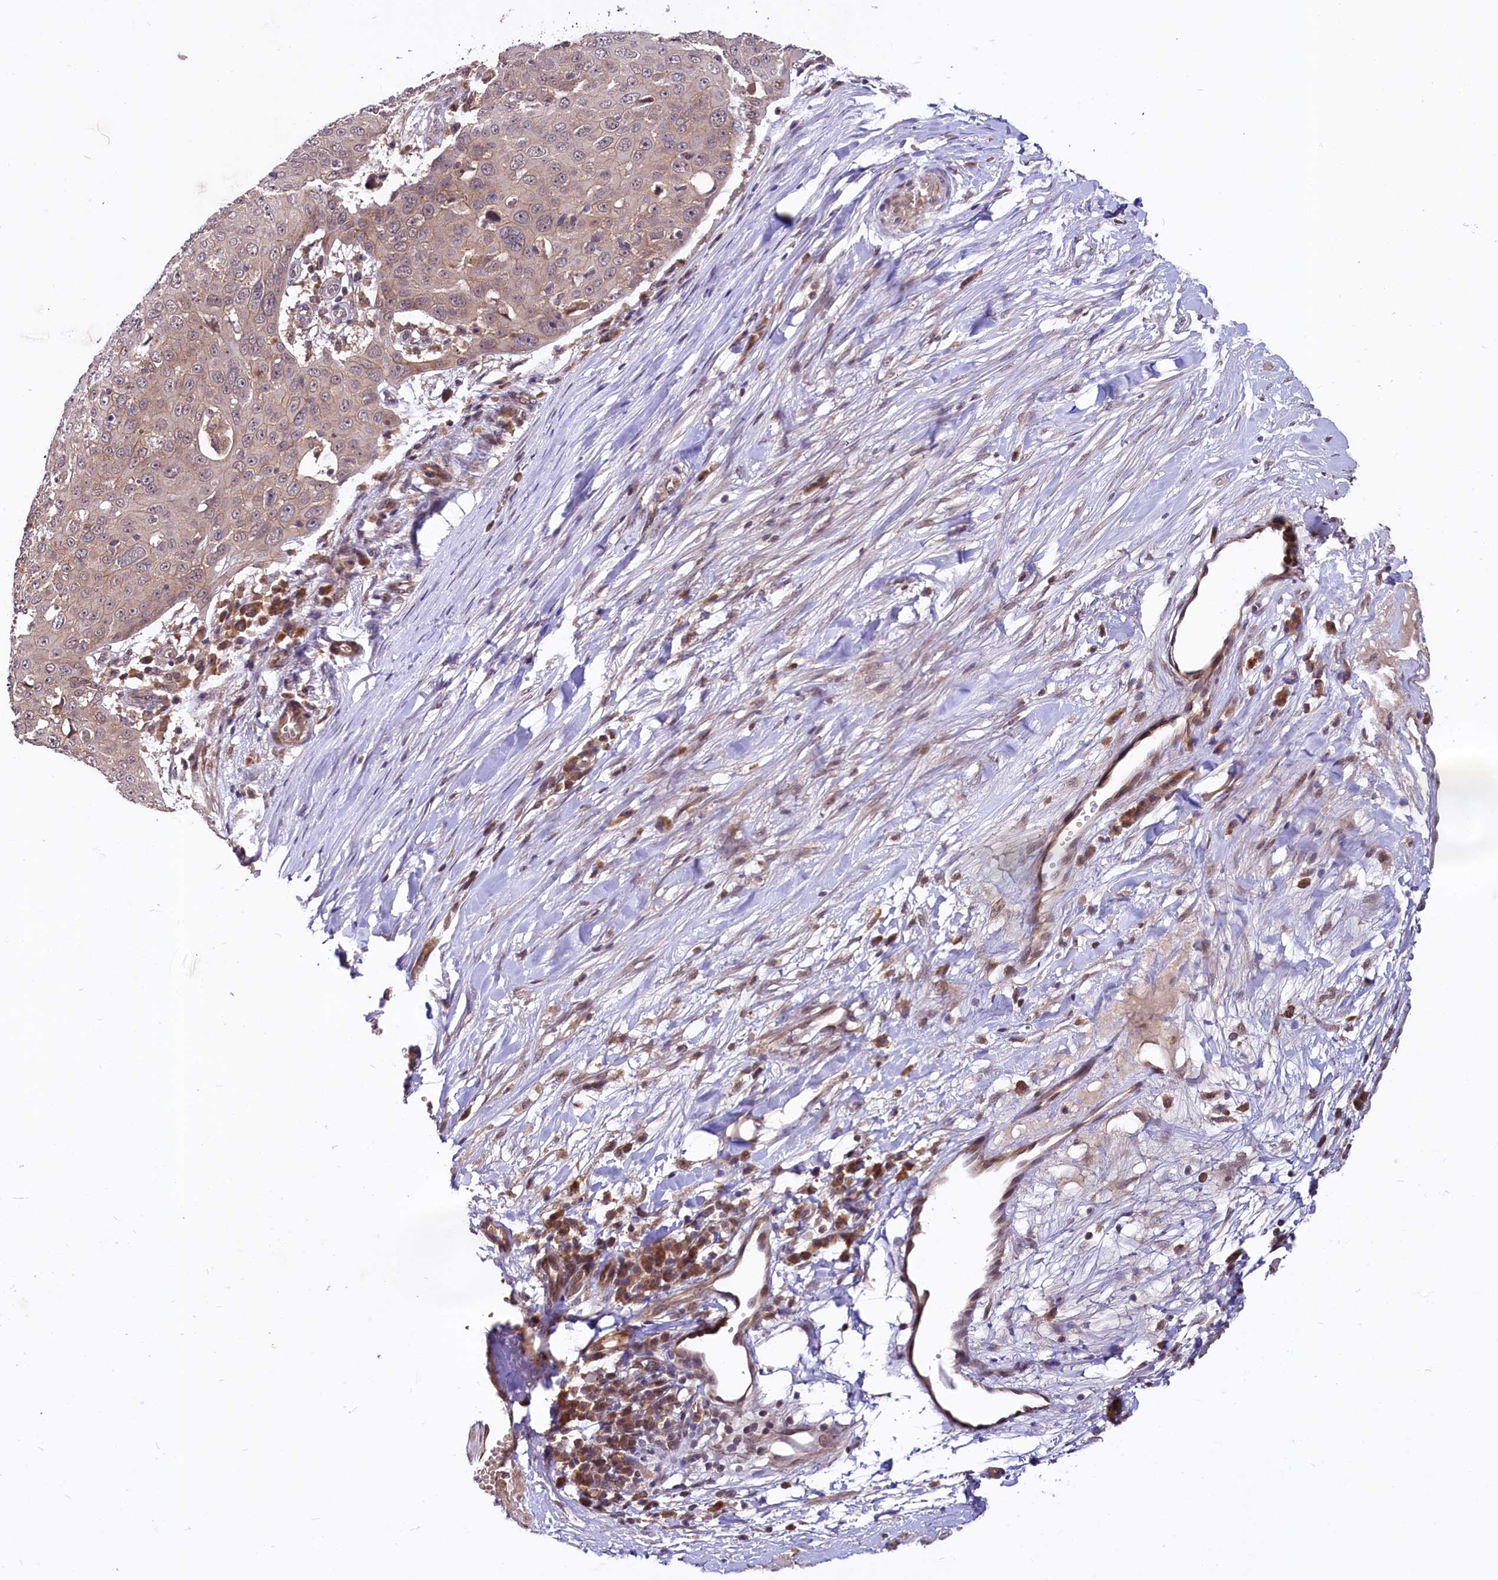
{"staining": {"intensity": "weak", "quantity": "25%-75%", "location": "cytoplasmic/membranous"}, "tissue": "skin cancer", "cell_type": "Tumor cells", "image_type": "cancer", "snomed": [{"axis": "morphology", "description": "Squamous cell carcinoma, NOS"}, {"axis": "topography", "description": "Skin"}], "caption": "The micrograph shows staining of skin cancer (squamous cell carcinoma), revealing weak cytoplasmic/membranous protein positivity (brown color) within tumor cells.", "gene": "UBE3A", "patient": {"sex": "male", "age": 71}}